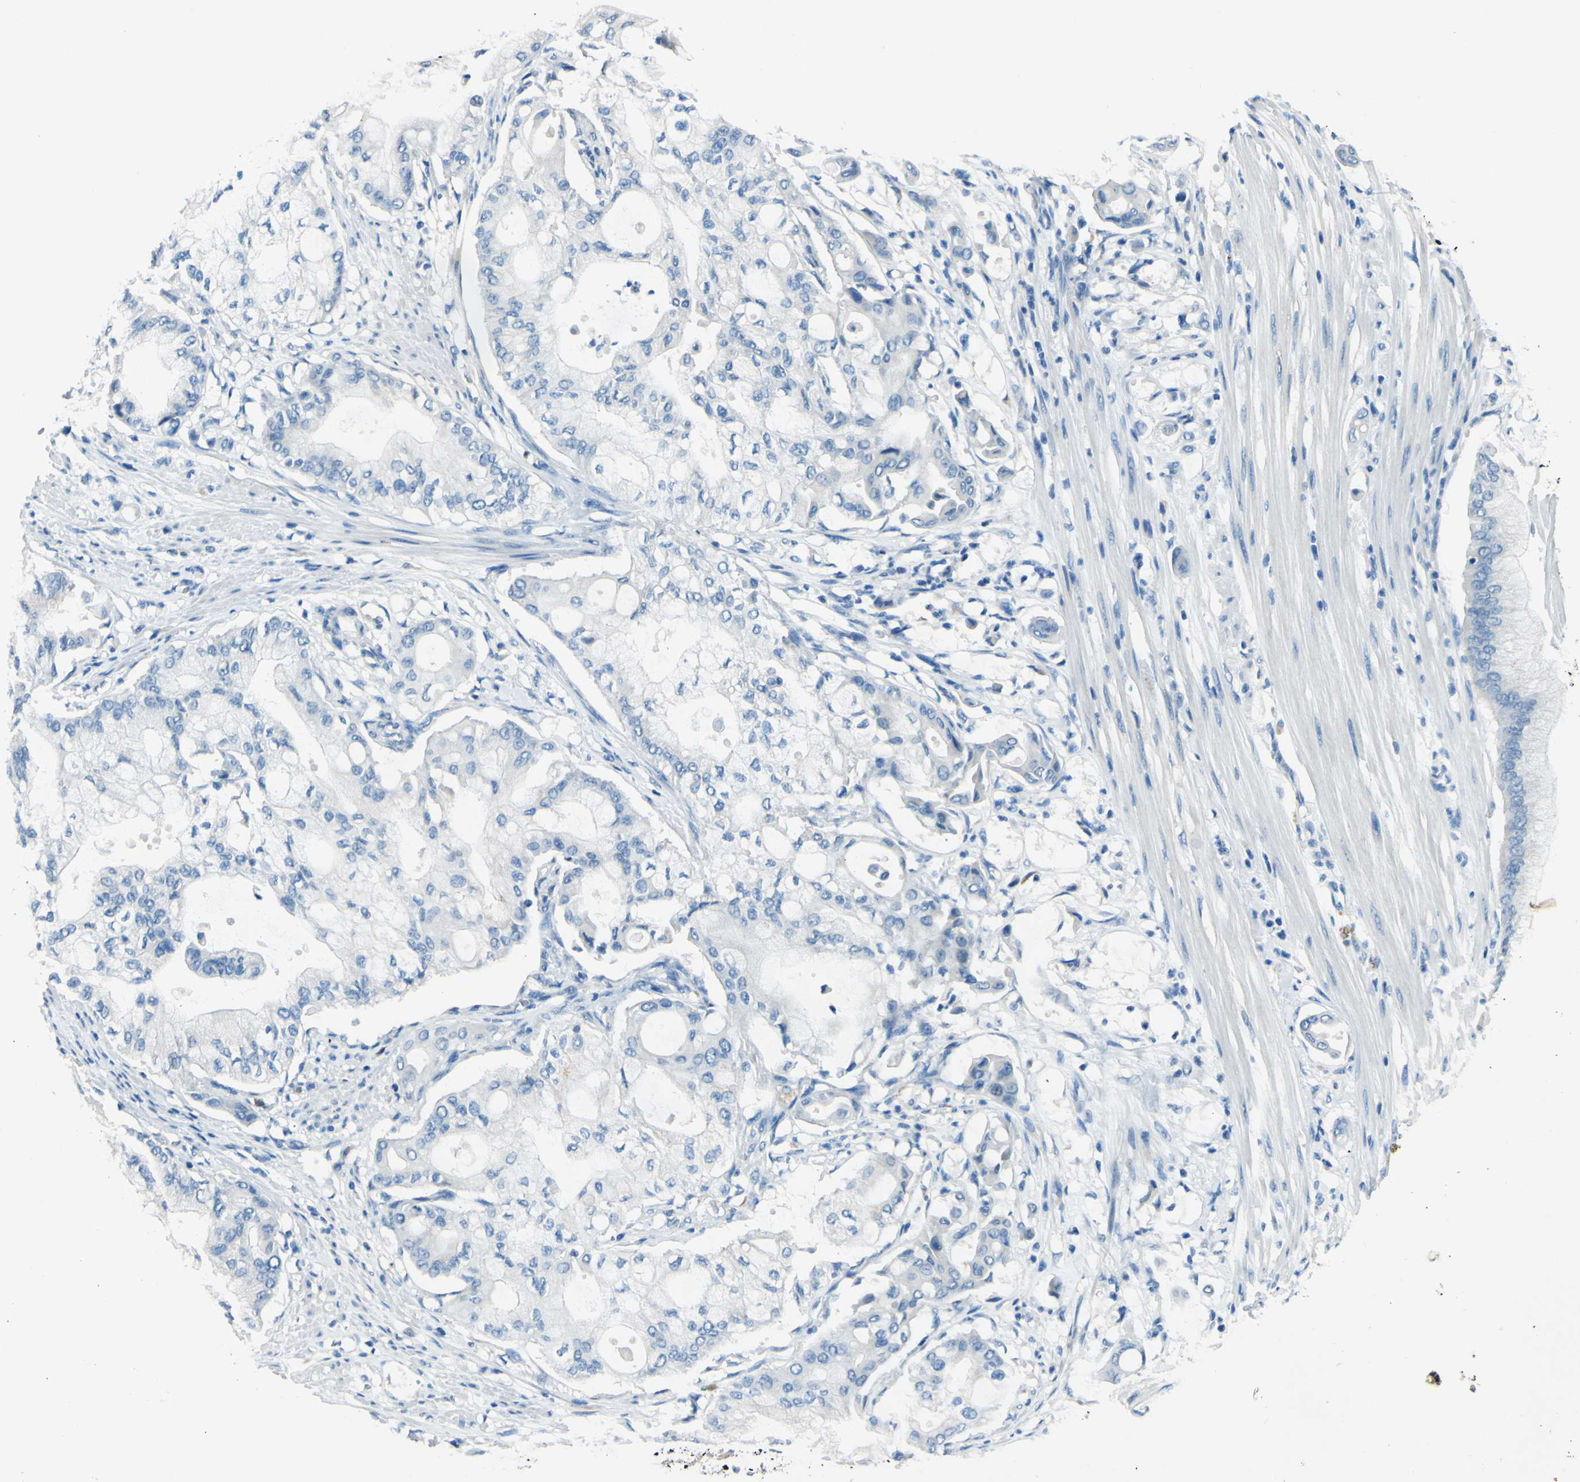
{"staining": {"intensity": "negative", "quantity": "none", "location": "none"}, "tissue": "pancreatic cancer", "cell_type": "Tumor cells", "image_type": "cancer", "snomed": [{"axis": "morphology", "description": "Adenocarcinoma, NOS"}, {"axis": "morphology", "description": "Adenocarcinoma, metastatic, NOS"}, {"axis": "topography", "description": "Lymph node"}, {"axis": "topography", "description": "Pancreas"}, {"axis": "topography", "description": "Duodenum"}], "caption": "Tumor cells are negative for brown protein staining in pancreatic adenocarcinoma.", "gene": "CDH10", "patient": {"sex": "female", "age": 64}}